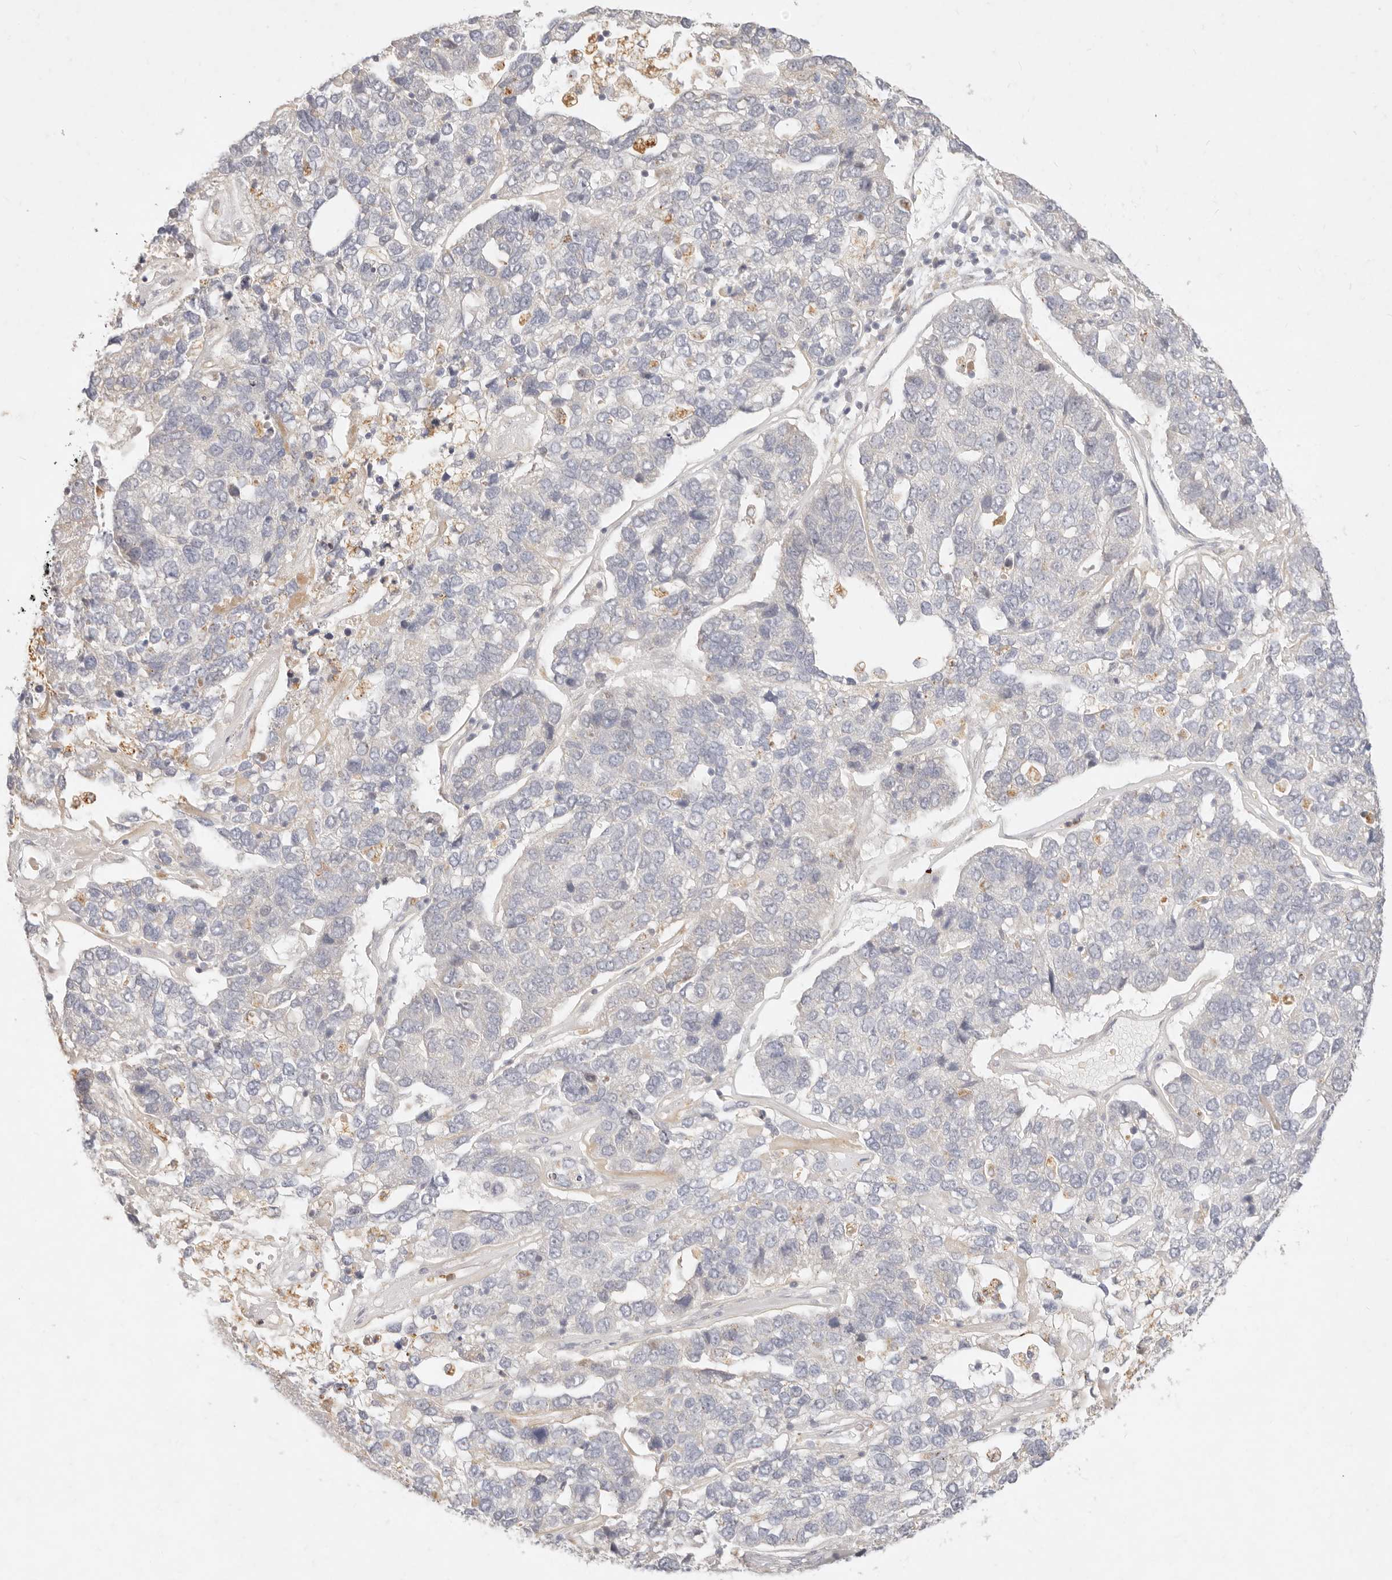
{"staining": {"intensity": "negative", "quantity": "none", "location": "none"}, "tissue": "pancreatic cancer", "cell_type": "Tumor cells", "image_type": "cancer", "snomed": [{"axis": "morphology", "description": "Adenocarcinoma, NOS"}, {"axis": "topography", "description": "Pancreas"}], "caption": "This is an immunohistochemistry (IHC) image of human adenocarcinoma (pancreatic). There is no positivity in tumor cells.", "gene": "ASCL3", "patient": {"sex": "female", "age": 61}}